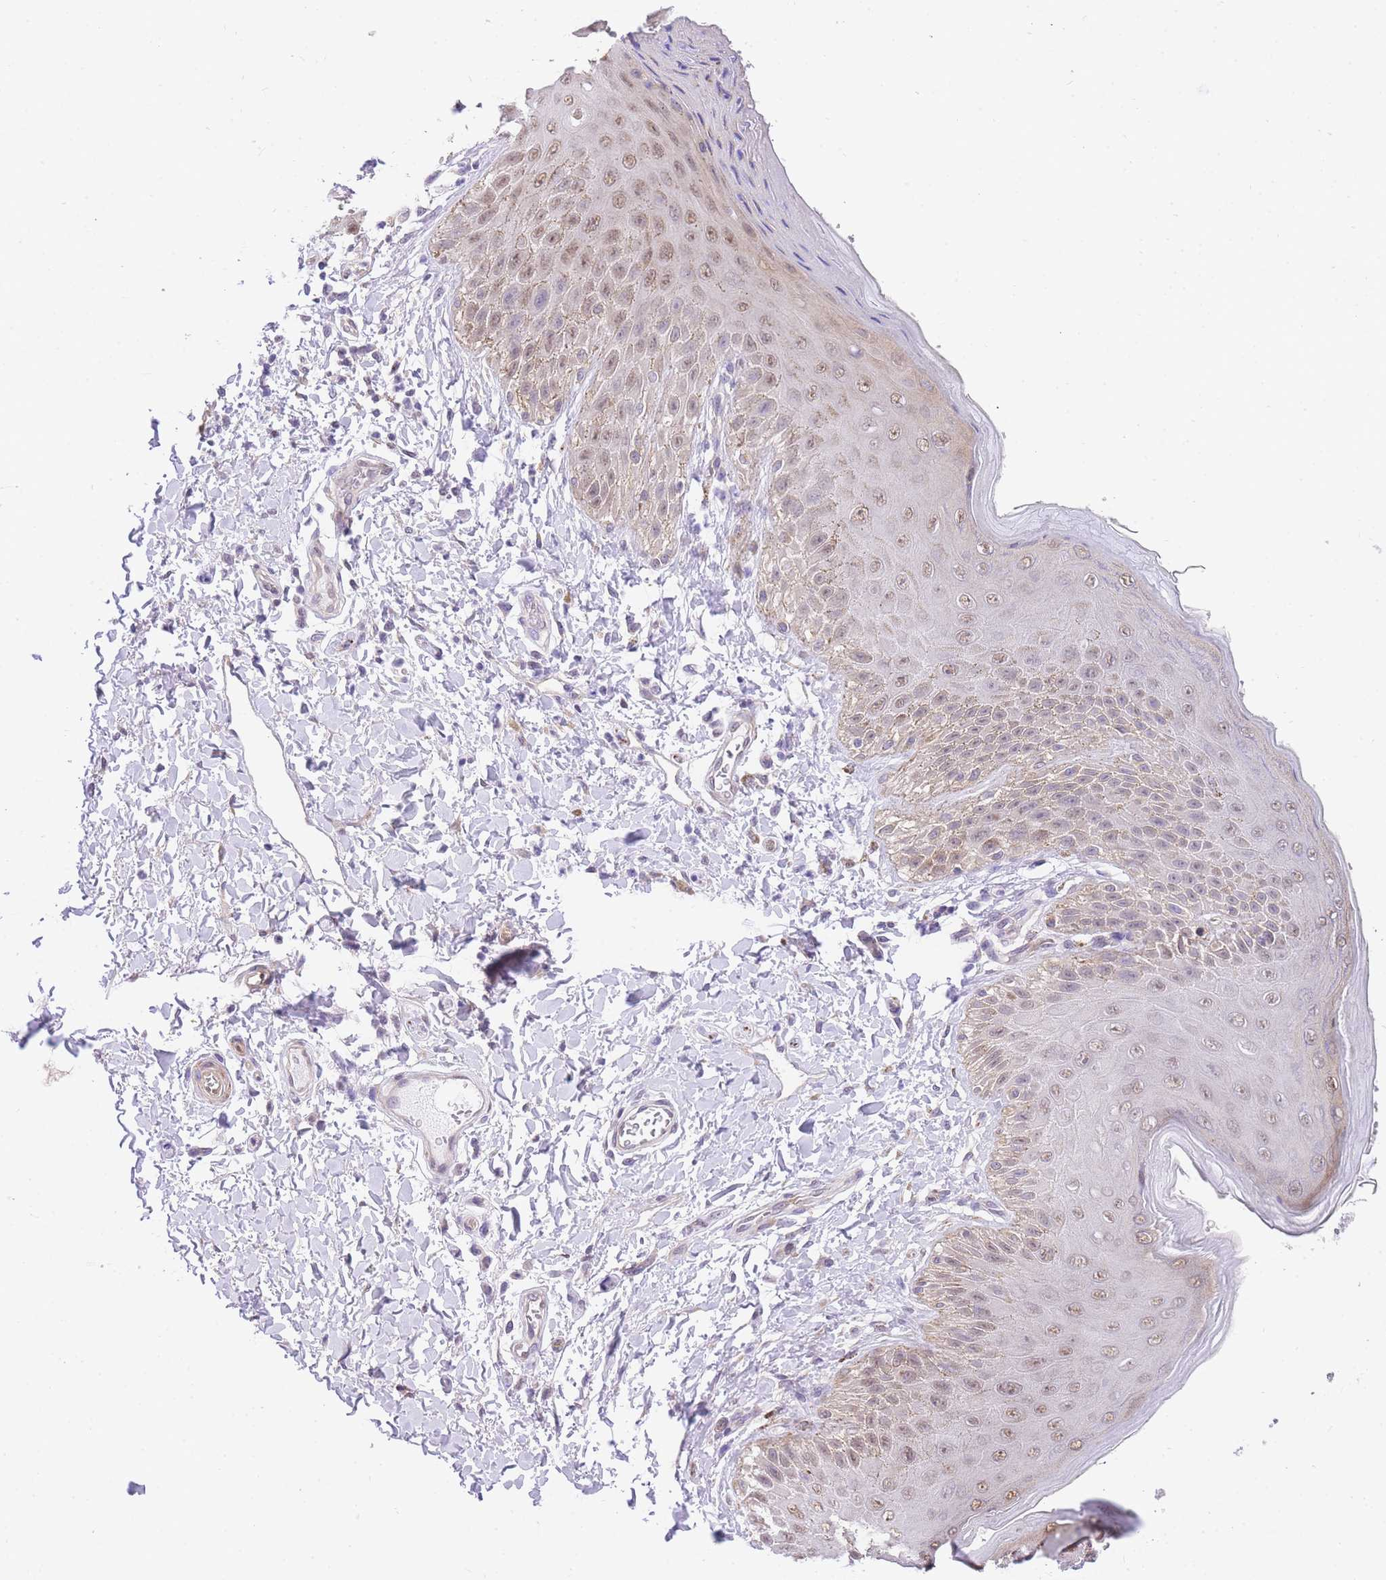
{"staining": {"intensity": "weak", "quantity": "25%-75%", "location": "nuclear"}, "tissue": "skin", "cell_type": "Epidermal cells", "image_type": "normal", "snomed": [{"axis": "morphology", "description": "Normal tissue, NOS"}, {"axis": "topography", "description": "Anal"}], "caption": "Immunohistochemistry staining of unremarkable skin, which displays low levels of weak nuclear positivity in approximately 25%-75% of epidermal cells indicating weak nuclear protein staining. The staining was performed using DAB (brown) for protein detection and nuclei were counterstained in hematoxylin (blue).", "gene": "S100PBP", "patient": {"sex": "male", "age": 44}}